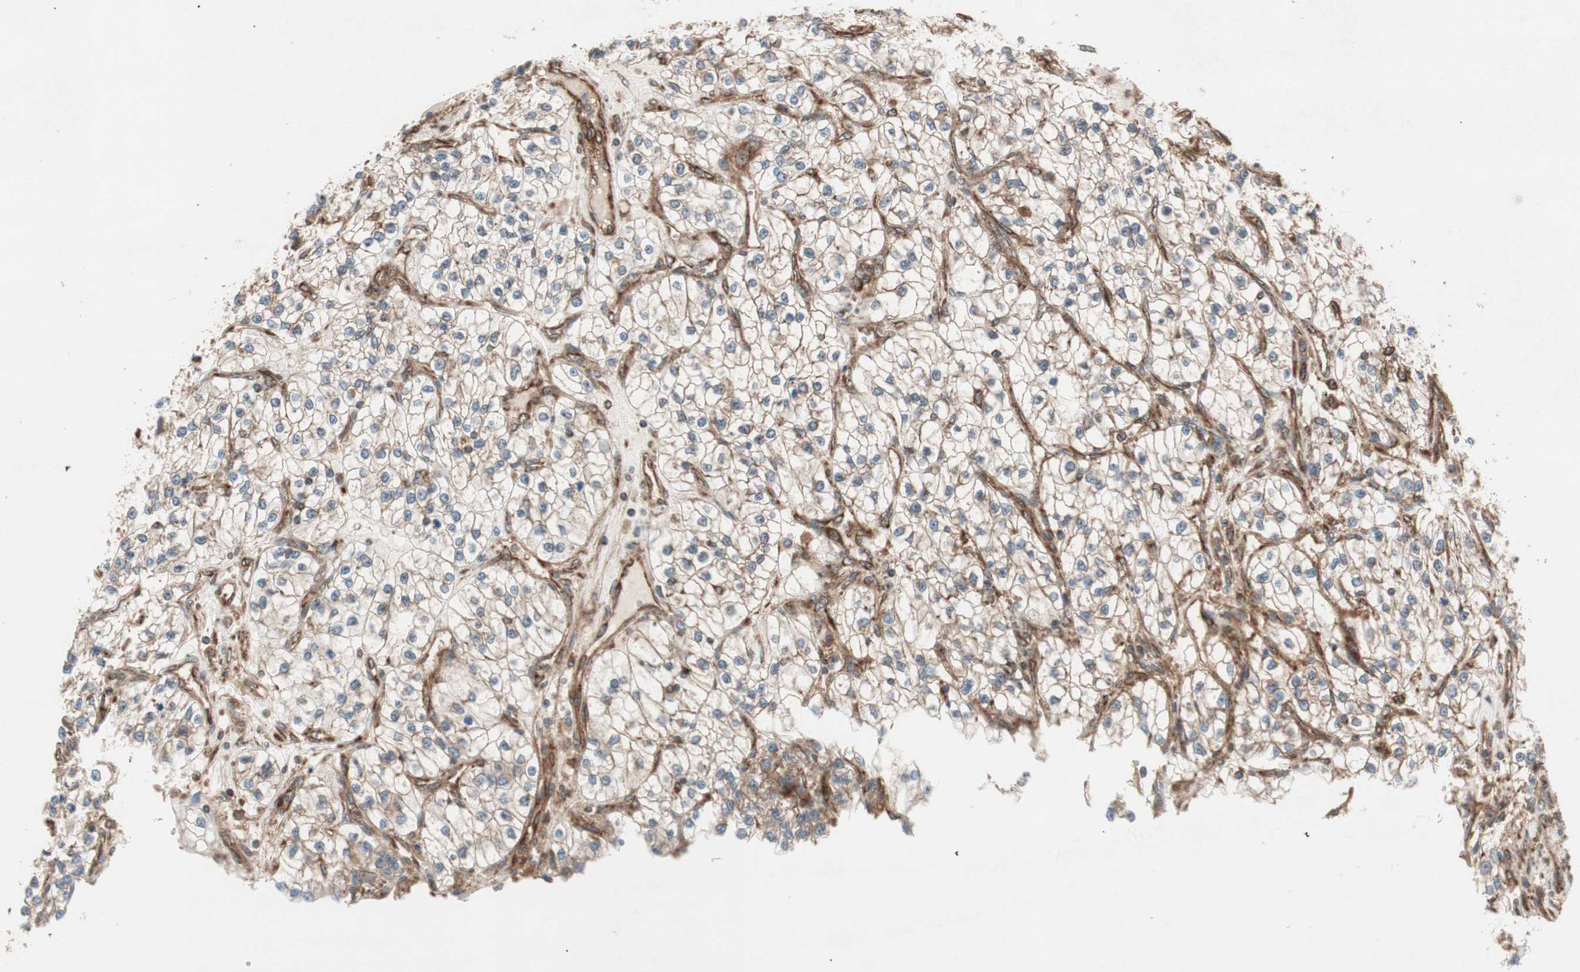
{"staining": {"intensity": "moderate", "quantity": ">75%", "location": "cytoplasmic/membranous"}, "tissue": "renal cancer", "cell_type": "Tumor cells", "image_type": "cancer", "snomed": [{"axis": "morphology", "description": "Adenocarcinoma, NOS"}, {"axis": "topography", "description": "Kidney"}], "caption": "Immunohistochemical staining of renal cancer displays medium levels of moderate cytoplasmic/membranous expression in about >75% of tumor cells.", "gene": "RAB5A", "patient": {"sex": "female", "age": 57}}